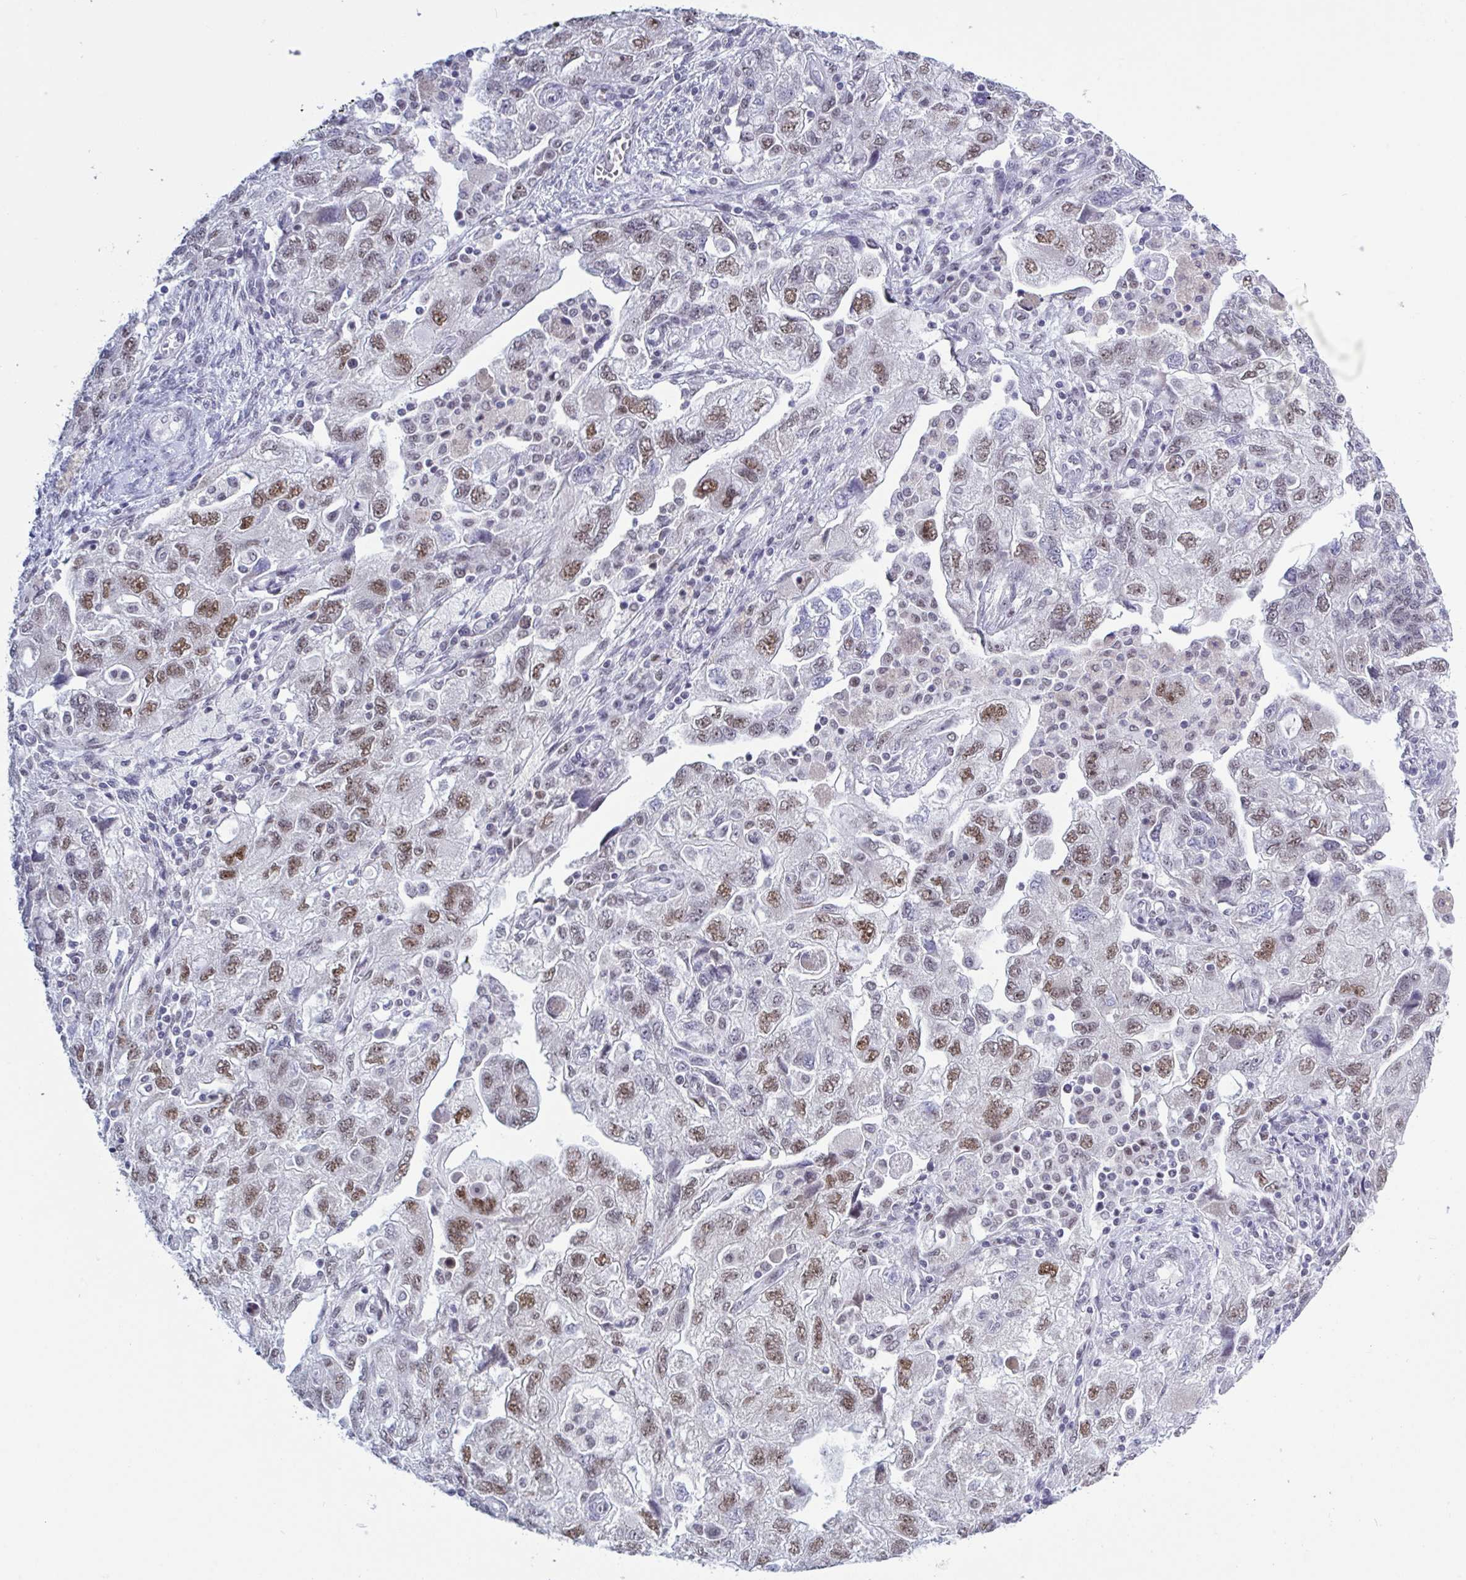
{"staining": {"intensity": "moderate", "quantity": "25%-75%", "location": "nuclear"}, "tissue": "ovarian cancer", "cell_type": "Tumor cells", "image_type": "cancer", "snomed": [{"axis": "morphology", "description": "Carcinoma, NOS"}, {"axis": "morphology", "description": "Cystadenocarcinoma, serous, NOS"}, {"axis": "topography", "description": "Ovary"}], "caption": "Protein expression analysis of human ovarian serous cystadenocarcinoma reveals moderate nuclear expression in approximately 25%-75% of tumor cells.", "gene": "PPP1R10", "patient": {"sex": "female", "age": 69}}